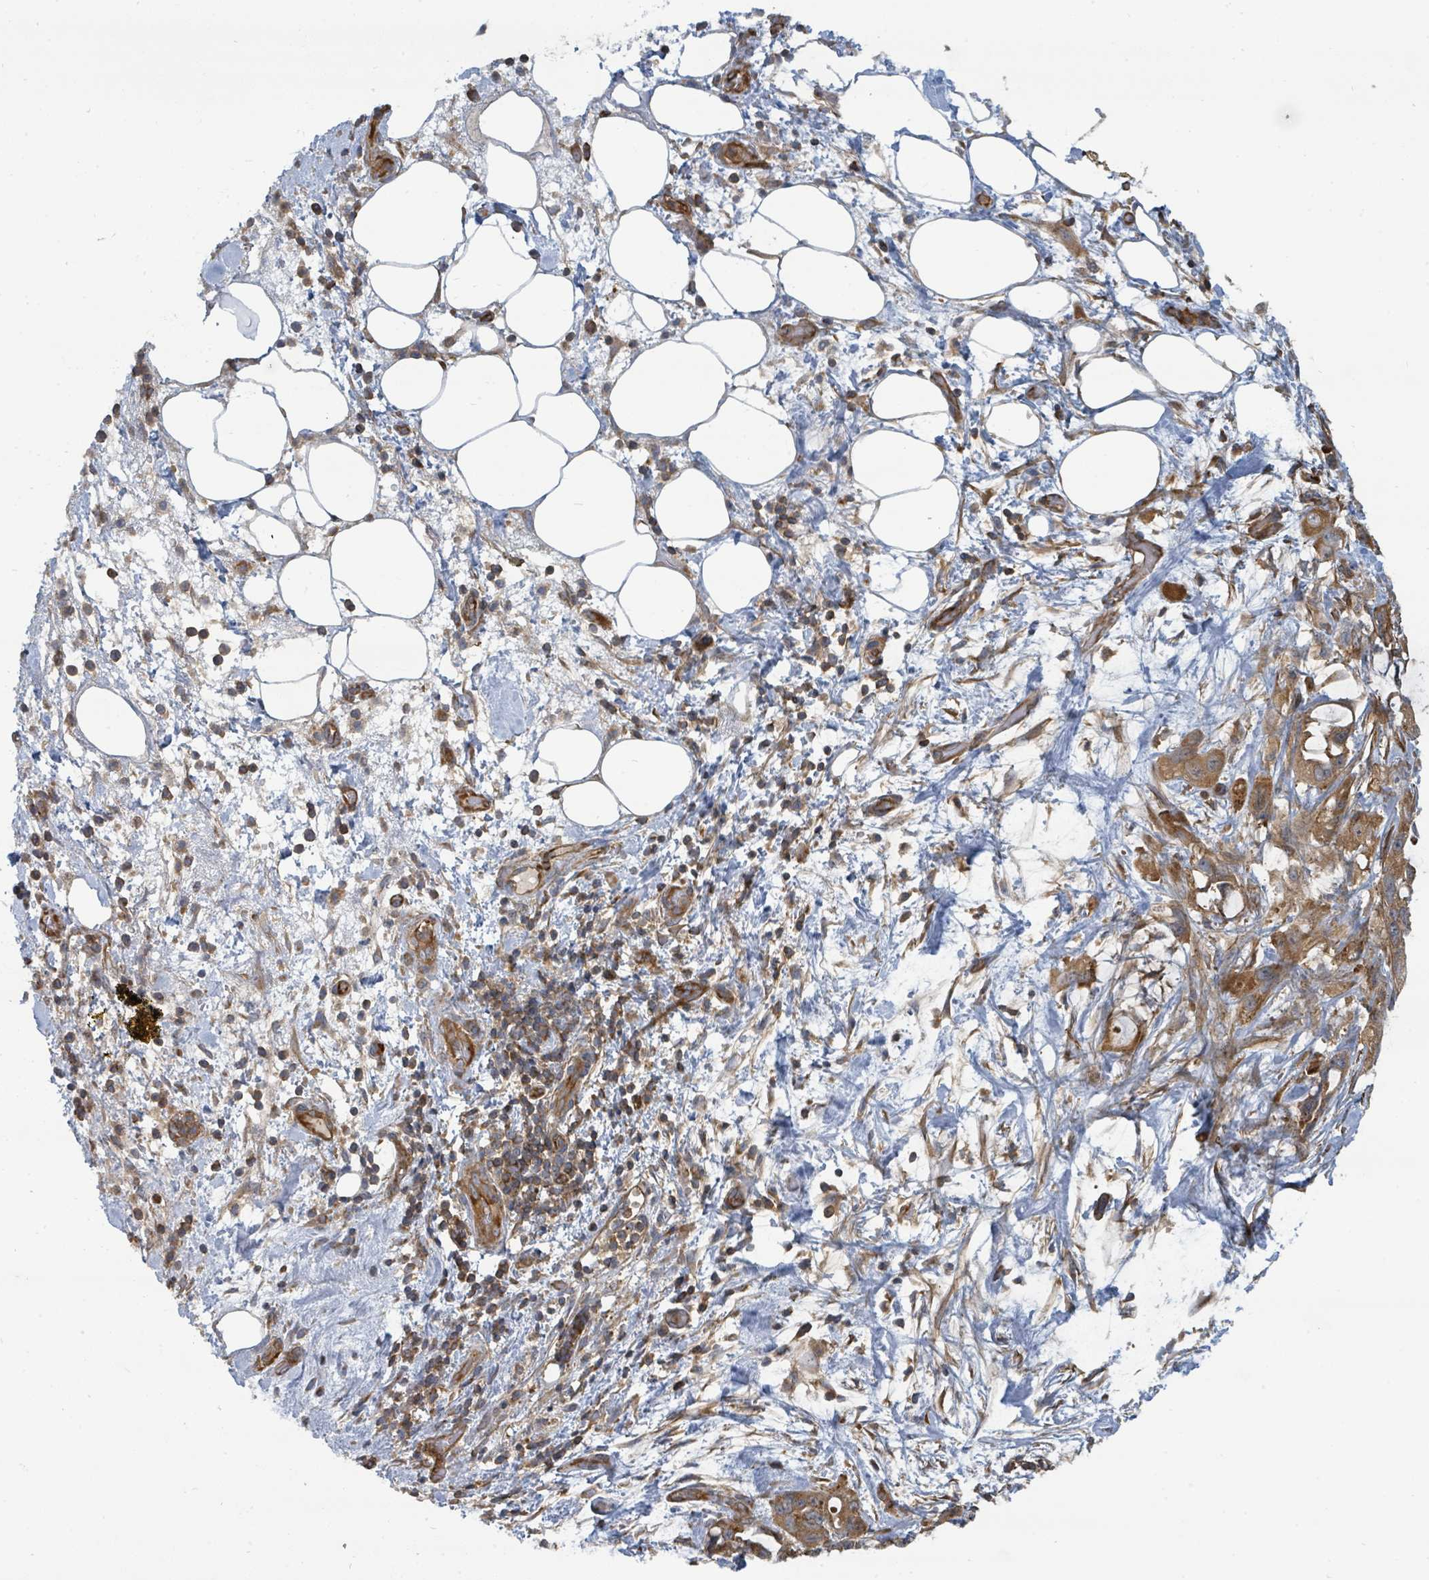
{"staining": {"intensity": "moderate", "quantity": ">75%", "location": "cytoplasmic/membranous"}, "tissue": "pancreatic cancer", "cell_type": "Tumor cells", "image_type": "cancer", "snomed": [{"axis": "morphology", "description": "Adenocarcinoma, NOS"}, {"axis": "topography", "description": "Pancreas"}], "caption": "Human pancreatic cancer (adenocarcinoma) stained with a brown dye displays moderate cytoplasmic/membranous positive staining in about >75% of tumor cells.", "gene": "BOLA2B", "patient": {"sex": "female", "age": 61}}